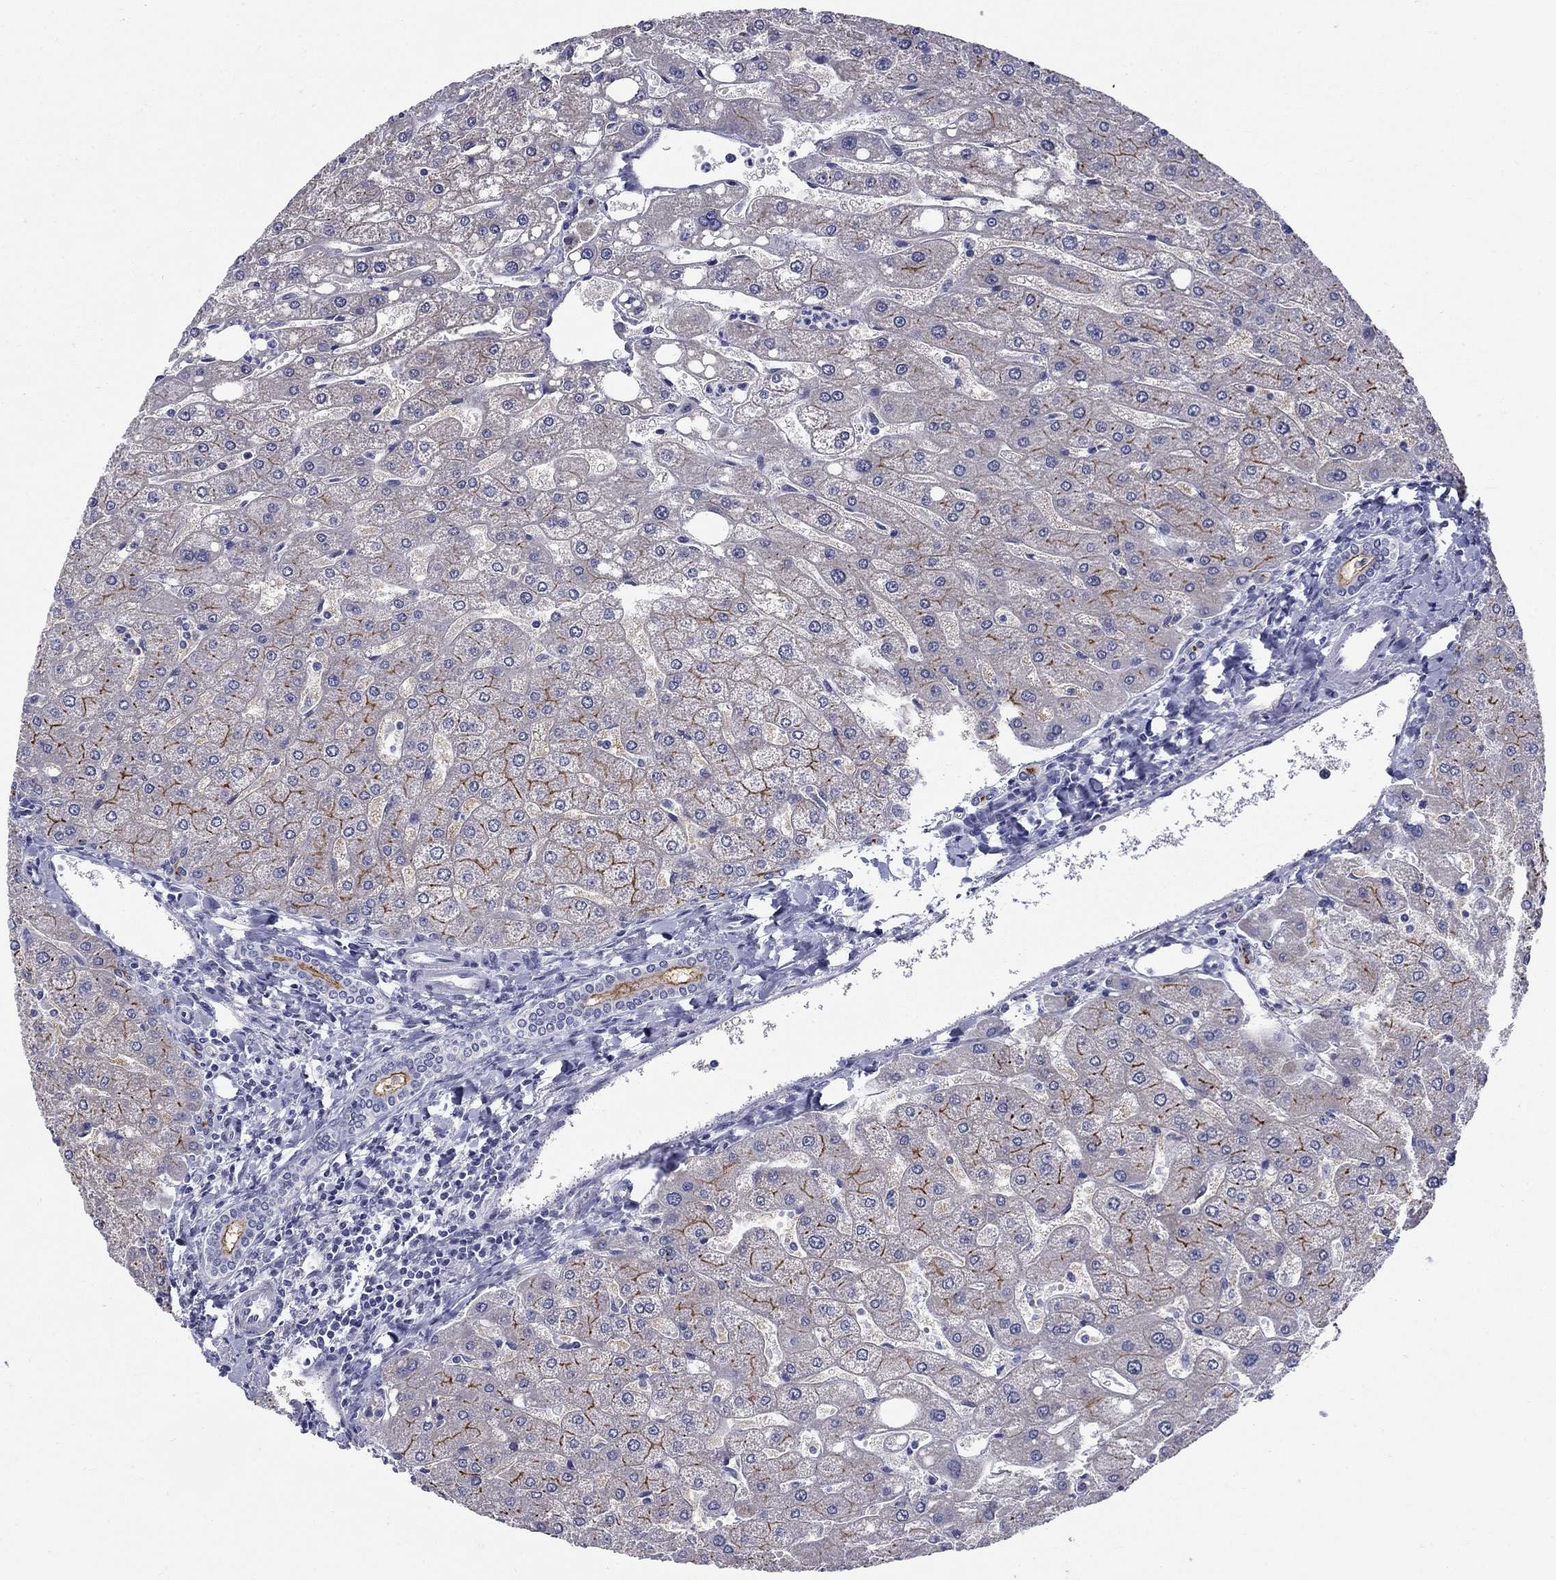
{"staining": {"intensity": "moderate", "quantity": ">75%", "location": "cytoplasmic/membranous"}, "tissue": "liver", "cell_type": "Cholangiocytes", "image_type": "normal", "snomed": [{"axis": "morphology", "description": "Normal tissue, NOS"}, {"axis": "topography", "description": "Liver"}], "caption": "Immunohistochemistry (IHC) (DAB (3,3'-diaminobenzidine)) staining of normal liver reveals moderate cytoplasmic/membranous protein staining in about >75% of cholangiocytes. Nuclei are stained in blue.", "gene": "C4orf19", "patient": {"sex": "male", "age": 67}}